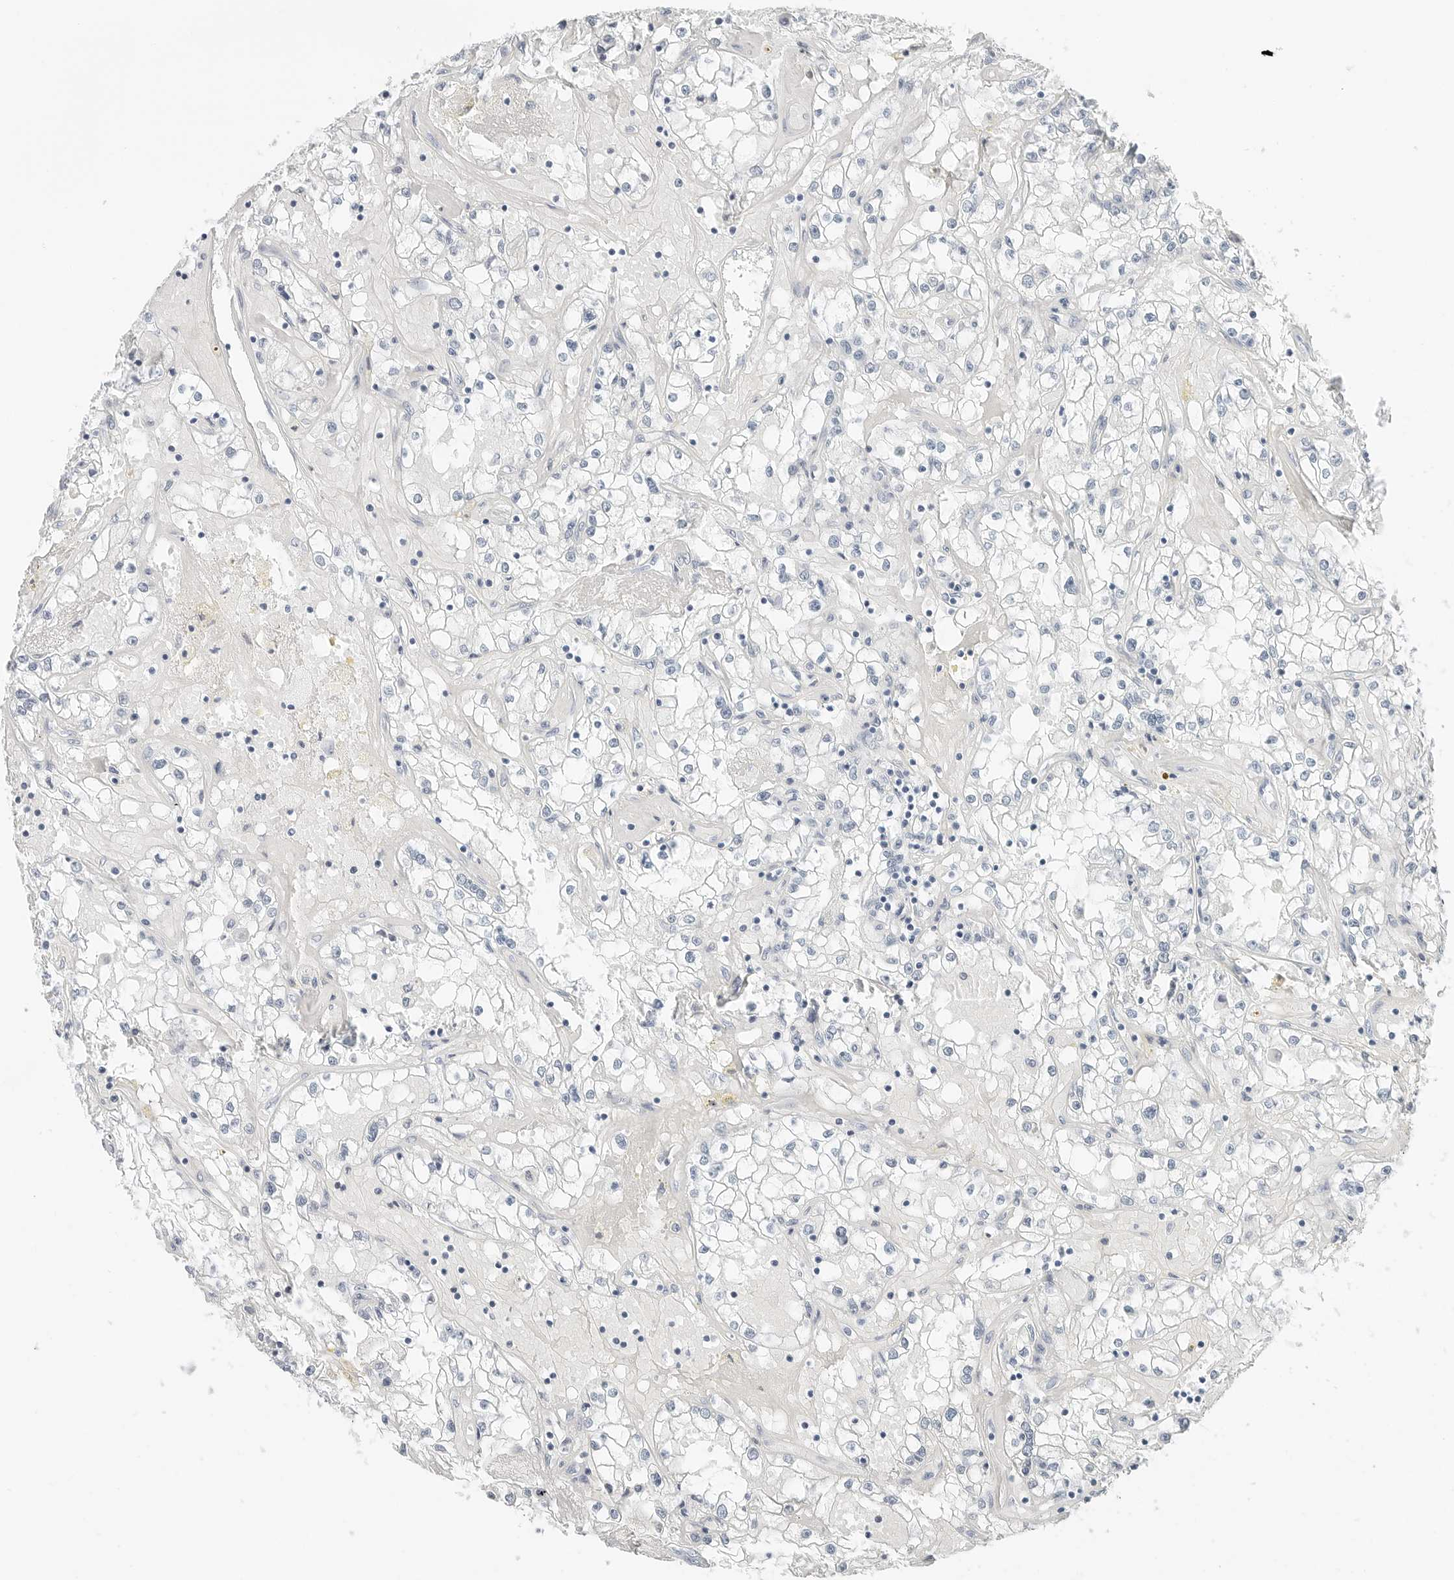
{"staining": {"intensity": "negative", "quantity": "none", "location": "none"}, "tissue": "renal cancer", "cell_type": "Tumor cells", "image_type": "cancer", "snomed": [{"axis": "morphology", "description": "Adenocarcinoma, NOS"}, {"axis": "topography", "description": "Kidney"}], "caption": "The immunohistochemistry (IHC) histopathology image has no significant staining in tumor cells of renal adenocarcinoma tissue.", "gene": "NTMT2", "patient": {"sex": "male", "age": 56}}